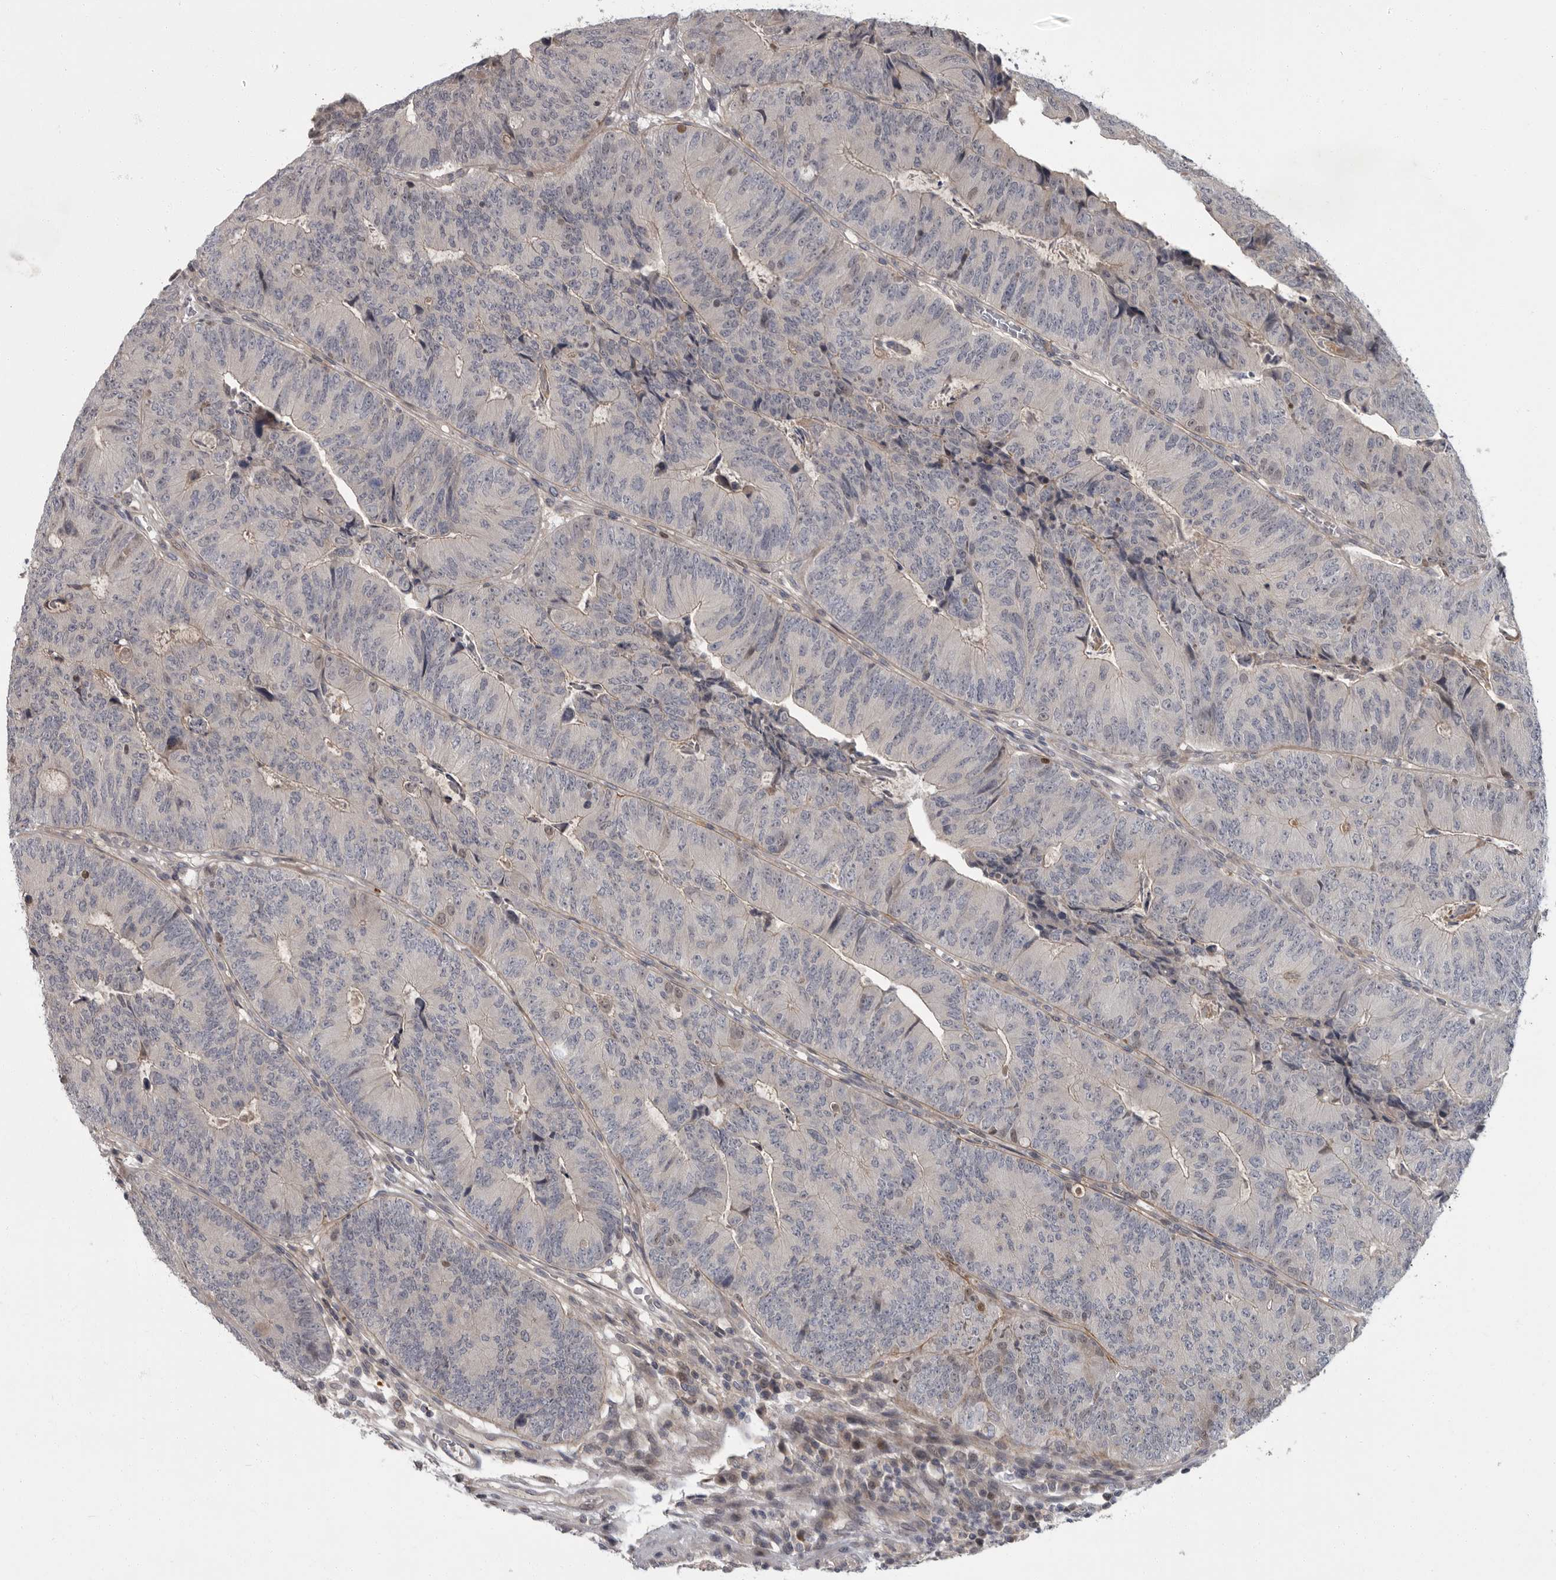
{"staining": {"intensity": "negative", "quantity": "none", "location": "none"}, "tissue": "colorectal cancer", "cell_type": "Tumor cells", "image_type": "cancer", "snomed": [{"axis": "morphology", "description": "Adenocarcinoma, NOS"}, {"axis": "topography", "description": "Colon"}], "caption": "This is a micrograph of IHC staining of colorectal cancer, which shows no positivity in tumor cells.", "gene": "PDE7A", "patient": {"sex": "female", "age": 67}}